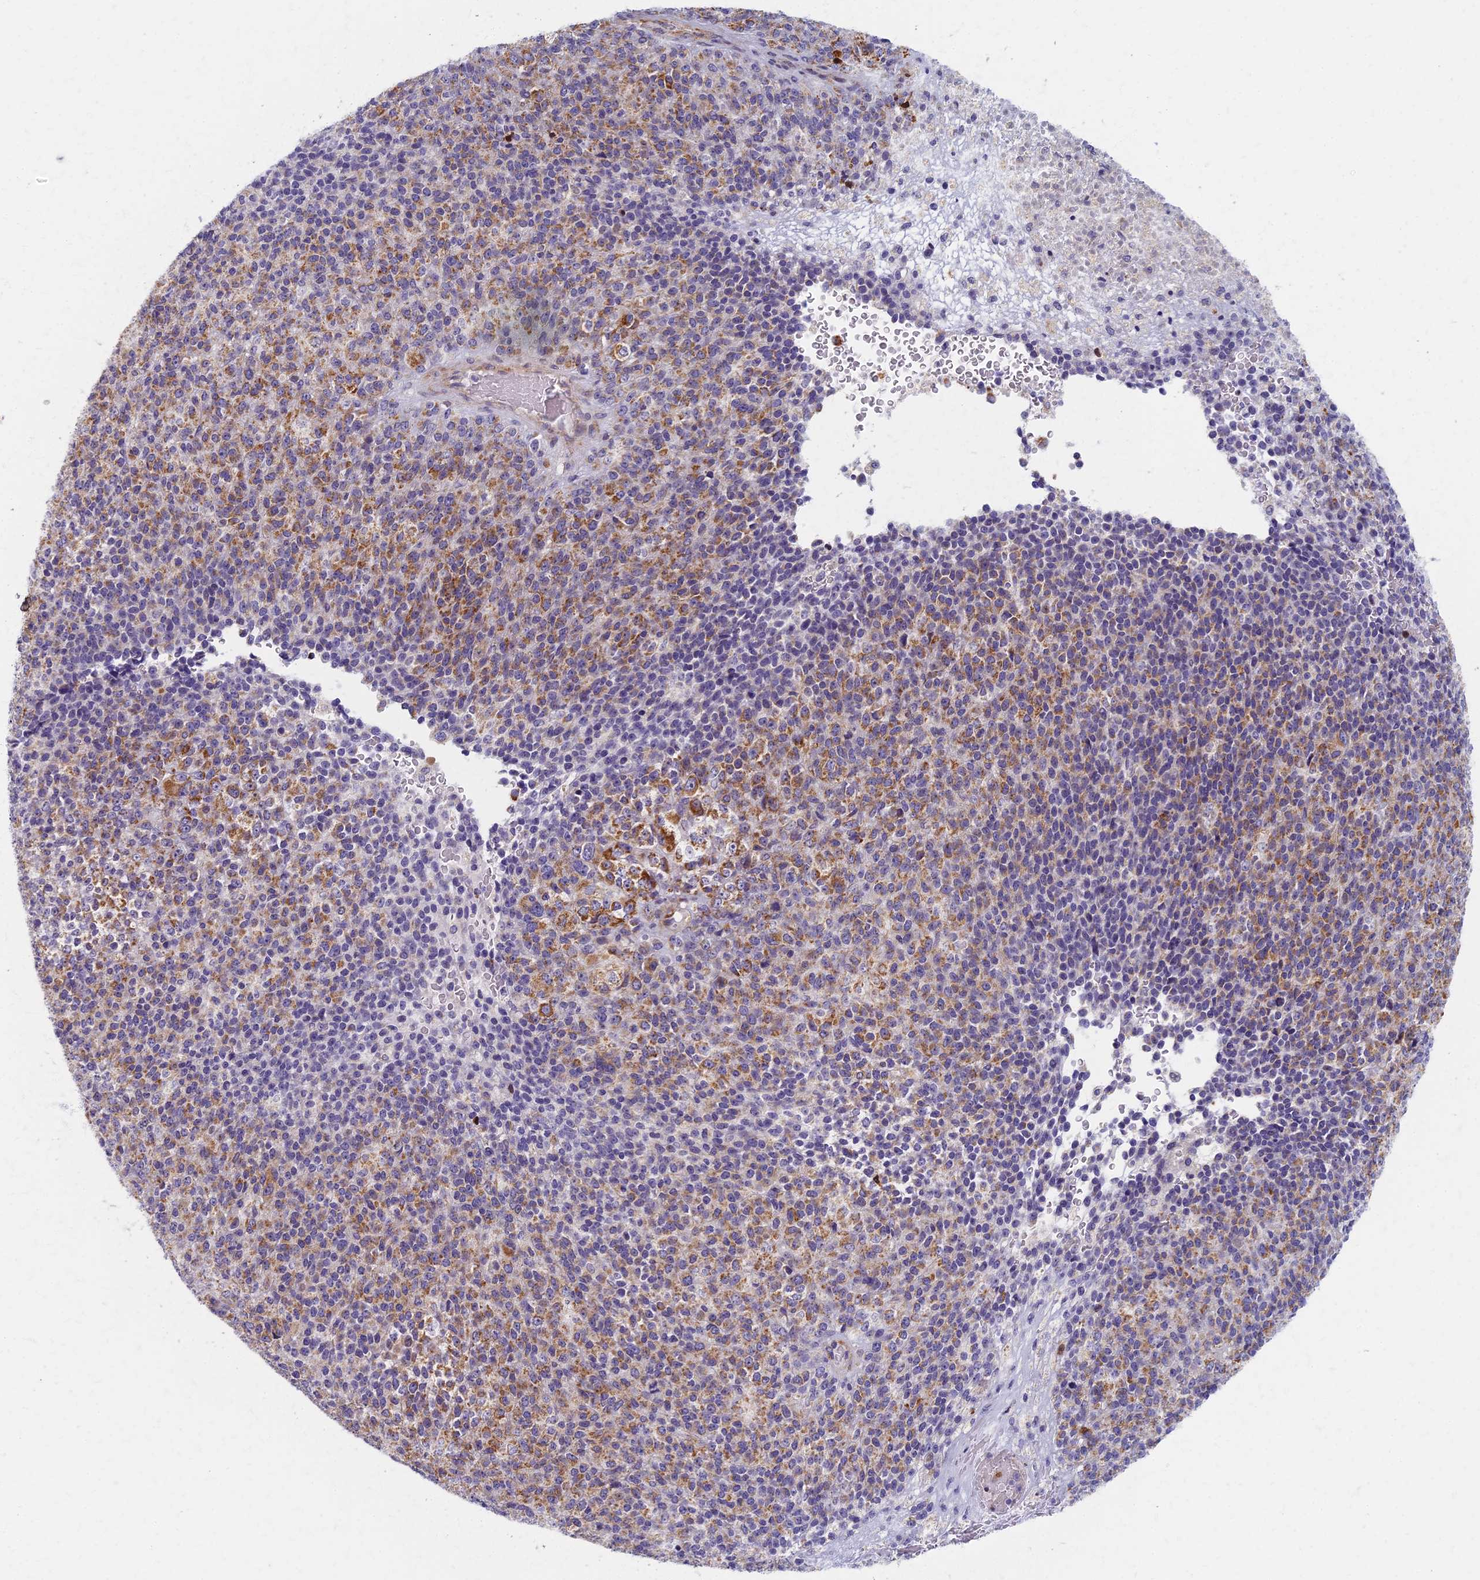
{"staining": {"intensity": "moderate", "quantity": ">75%", "location": "cytoplasmic/membranous"}, "tissue": "melanoma", "cell_type": "Tumor cells", "image_type": "cancer", "snomed": [{"axis": "morphology", "description": "Malignant melanoma, Metastatic site"}, {"axis": "topography", "description": "Brain"}], "caption": "This photomicrograph demonstrates melanoma stained with IHC to label a protein in brown. The cytoplasmic/membranous of tumor cells show moderate positivity for the protein. Nuclei are counter-stained blue.", "gene": "MRPS25", "patient": {"sex": "female", "age": 56}}